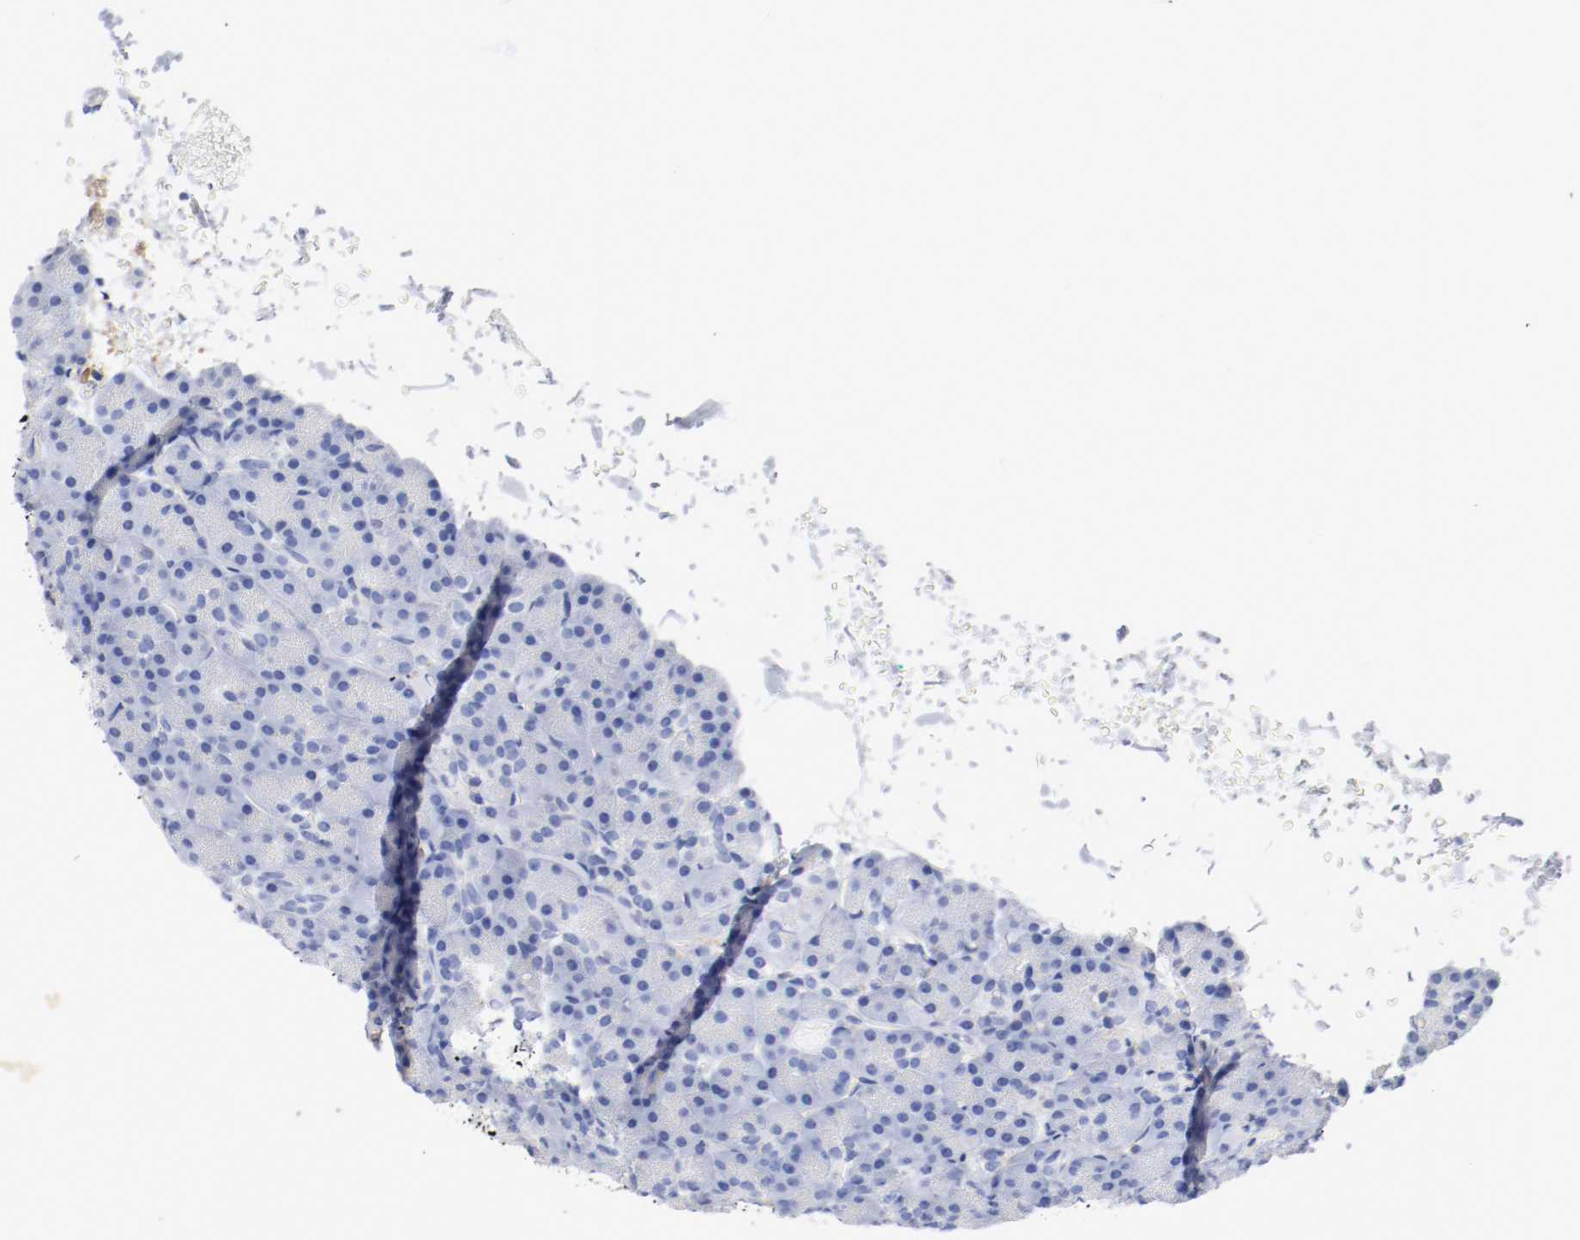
{"staining": {"intensity": "negative", "quantity": "none", "location": "none"}, "tissue": "pancreas", "cell_type": "Exocrine glandular cells", "image_type": "normal", "snomed": [{"axis": "morphology", "description": "Normal tissue, NOS"}, {"axis": "topography", "description": "Pancreas"}], "caption": "IHC micrograph of normal human pancreas stained for a protein (brown), which reveals no positivity in exocrine glandular cells. The staining was performed using DAB (3,3'-diaminobenzidine) to visualize the protein expression in brown, while the nuclei were stained in blue with hematoxylin (Magnification: 20x).", "gene": "FGFBP1", "patient": {"sex": "female", "age": 43}}